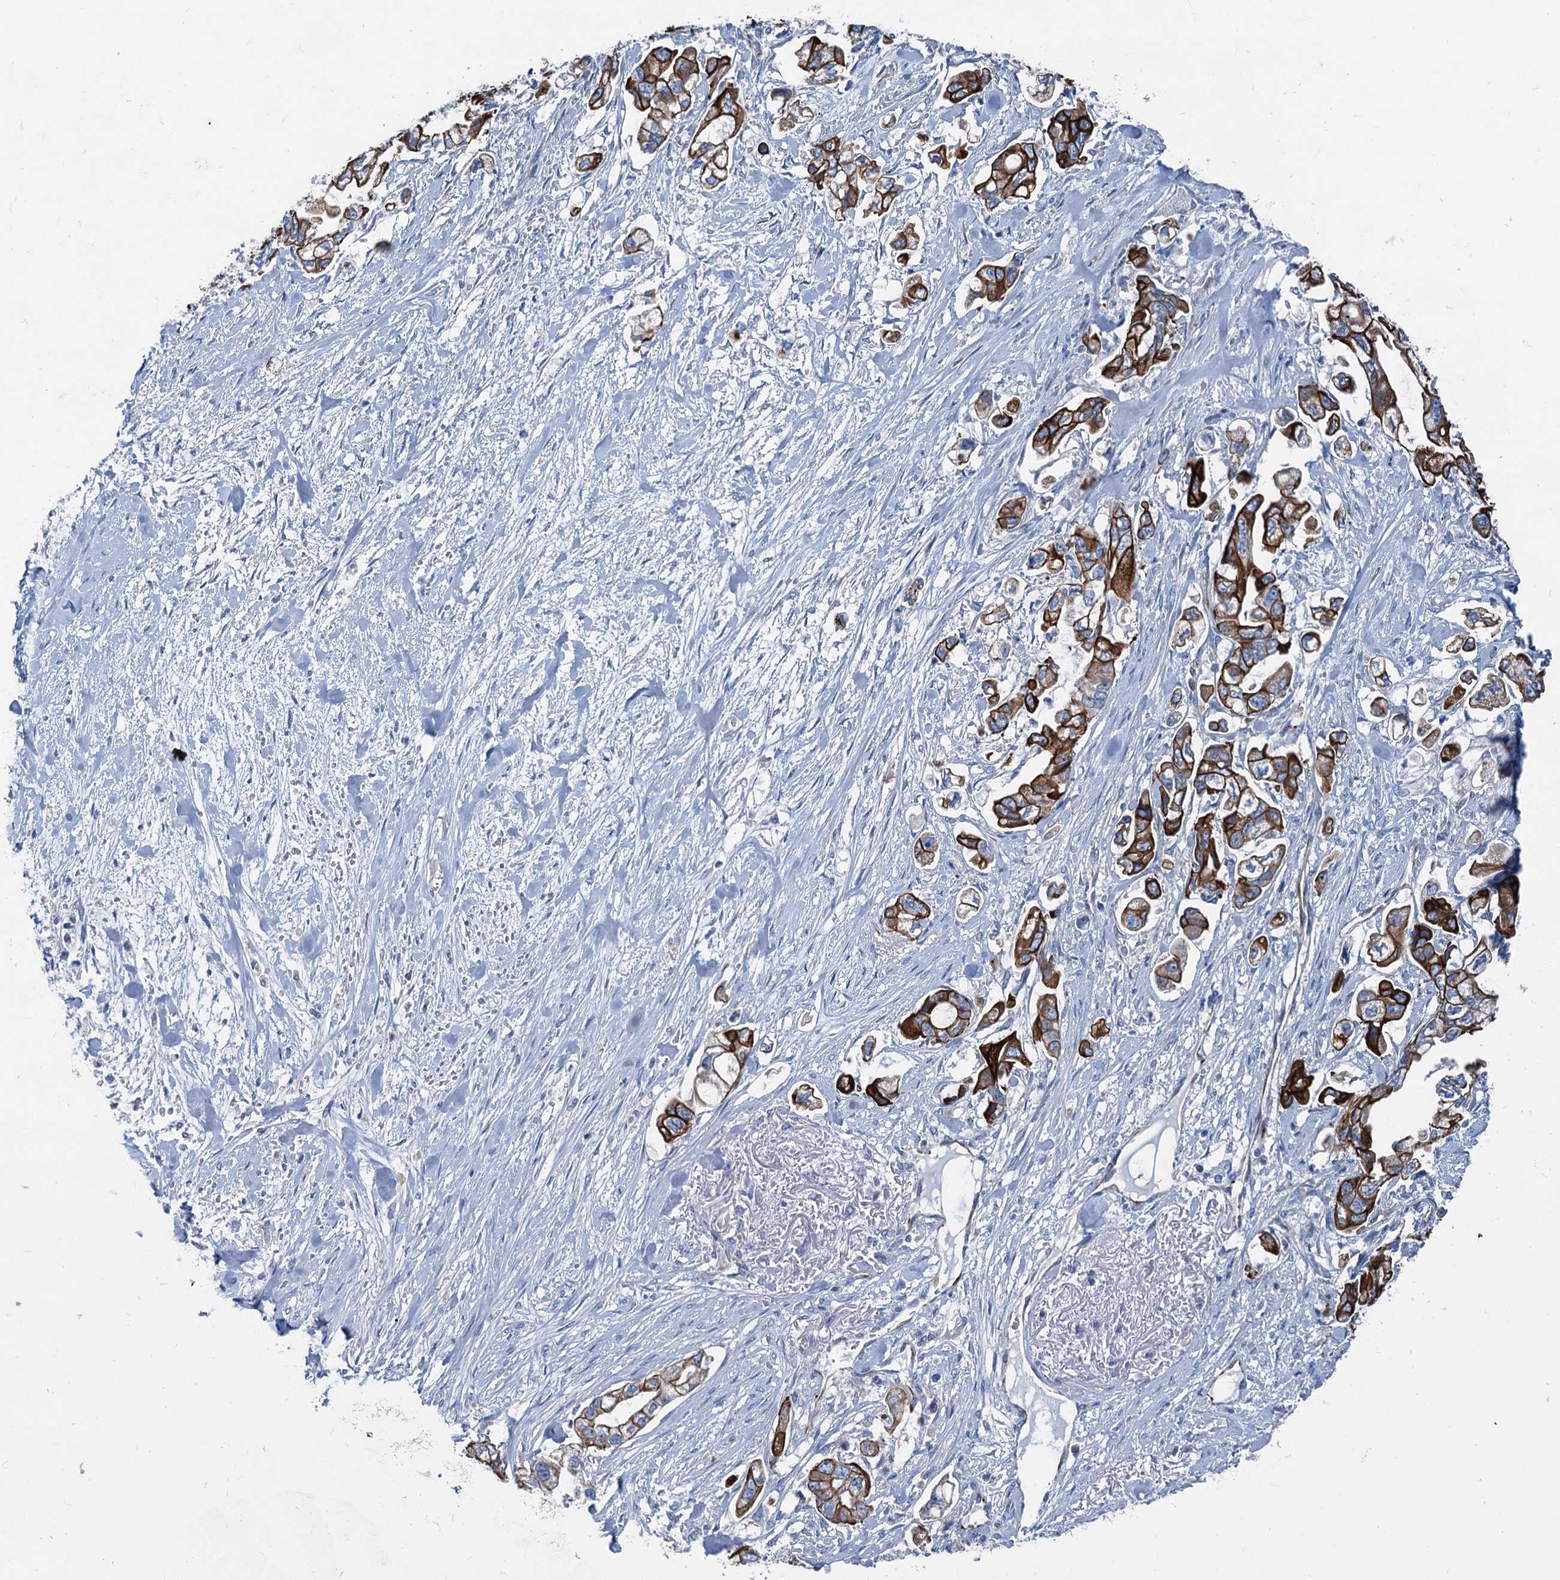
{"staining": {"intensity": "strong", "quantity": ">75%", "location": "cytoplasmic/membranous"}, "tissue": "stomach cancer", "cell_type": "Tumor cells", "image_type": "cancer", "snomed": [{"axis": "morphology", "description": "Adenocarcinoma, NOS"}, {"axis": "topography", "description": "Stomach"}], "caption": "A high-resolution photomicrograph shows immunohistochemistry staining of adenocarcinoma (stomach), which shows strong cytoplasmic/membranous positivity in about >75% of tumor cells. (DAB = brown stain, brightfield microscopy at high magnification).", "gene": "CALCOCO1", "patient": {"sex": "male", "age": 62}}